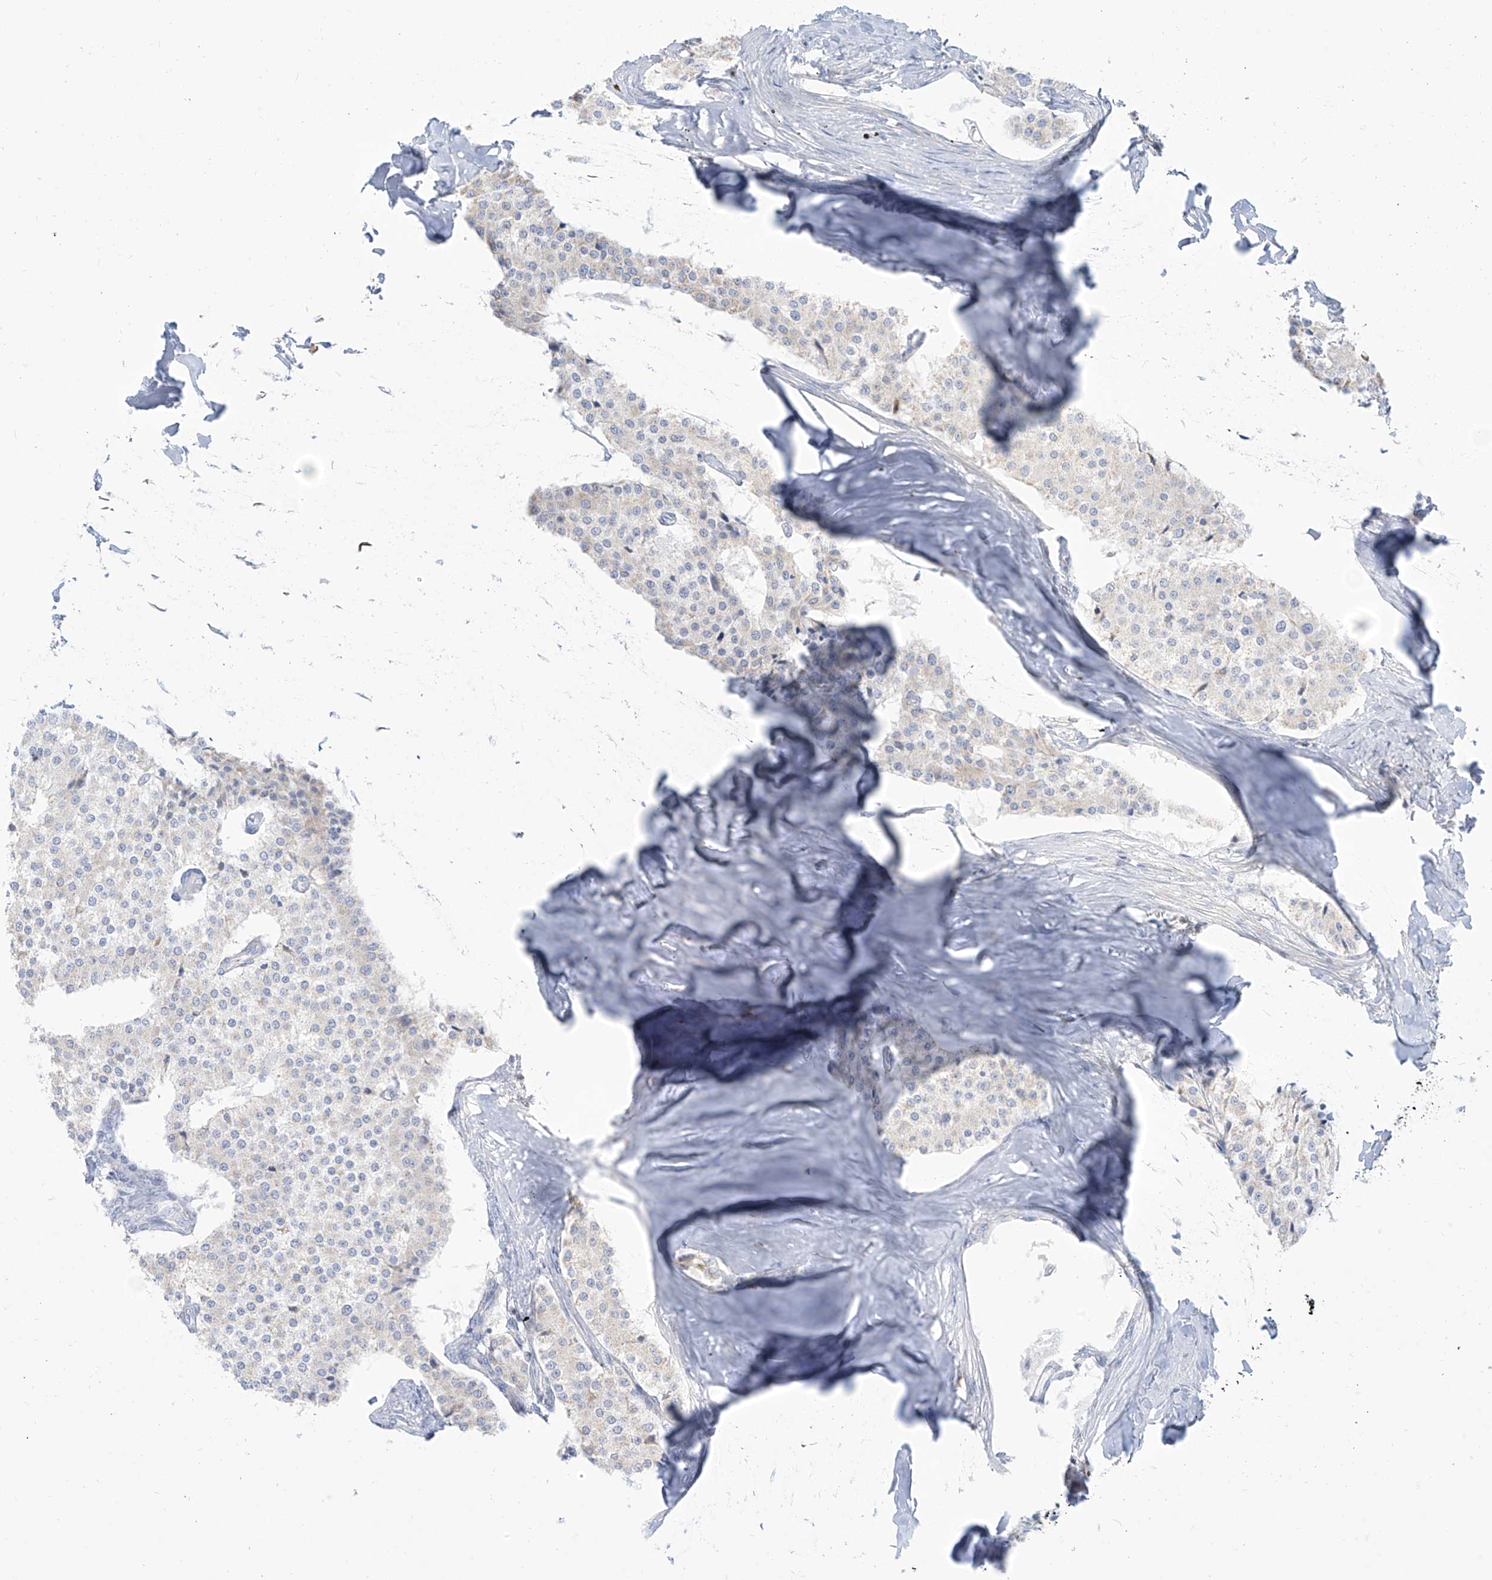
{"staining": {"intensity": "negative", "quantity": "none", "location": "none"}, "tissue": "carcinoid", "cell_type": "Tumor cells", "image_type": "cancer", "snomed": [{"axis": "morphology", "description": "Carcinoid, malignant, NOS"}, {"axis": "topography", "description": "Colon"}], "caption": "Immunohistochemistry of human malignant carcinoid displays no positivity in tumor cells.", "gene": "SLC26A3", "patient": {"sex": "female", "age": 52}}